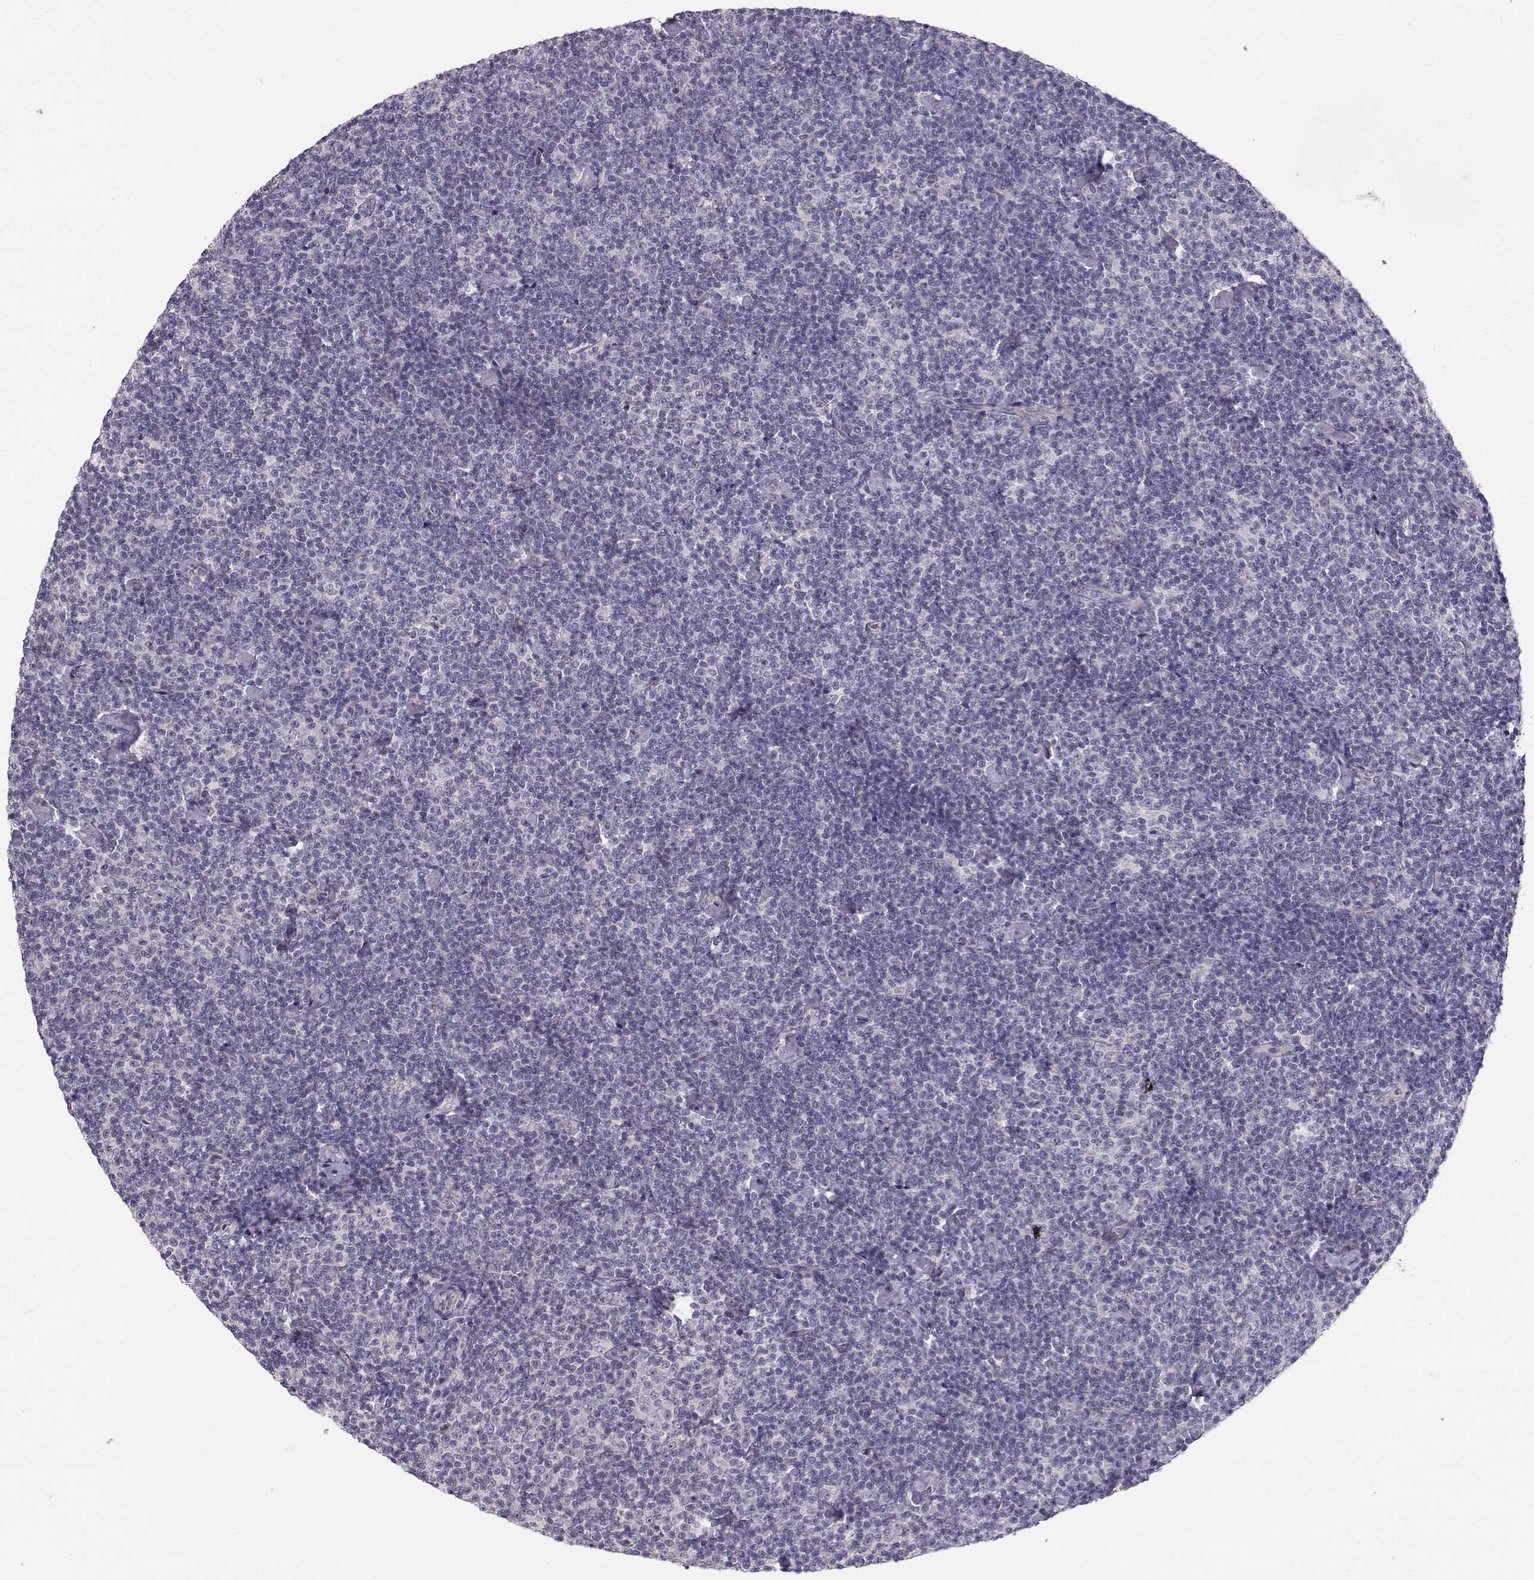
{"staining": {"intensity": "negative", "quantity": "none", "location": "none"}, "tissue": "lymphoma", "cell_type": "Tumor cells", "image_type": "cancer", "snomed": [{"axis": "morphology", "description": "Malignant lymphoma, non-Hodgkin's type, Low grade"}, {"axis": "topography", "description": "Lymph node"}], "caption": "Malignant lymphoma, non-Hodgkin's type (low-grade) was stained to show a protein in brown. There is no significant staining in tumor cells. (DAB immunohistochemistry, high magnification).", "gene": "TMEM145", "patient": {"sex": "male", "age": 81}}